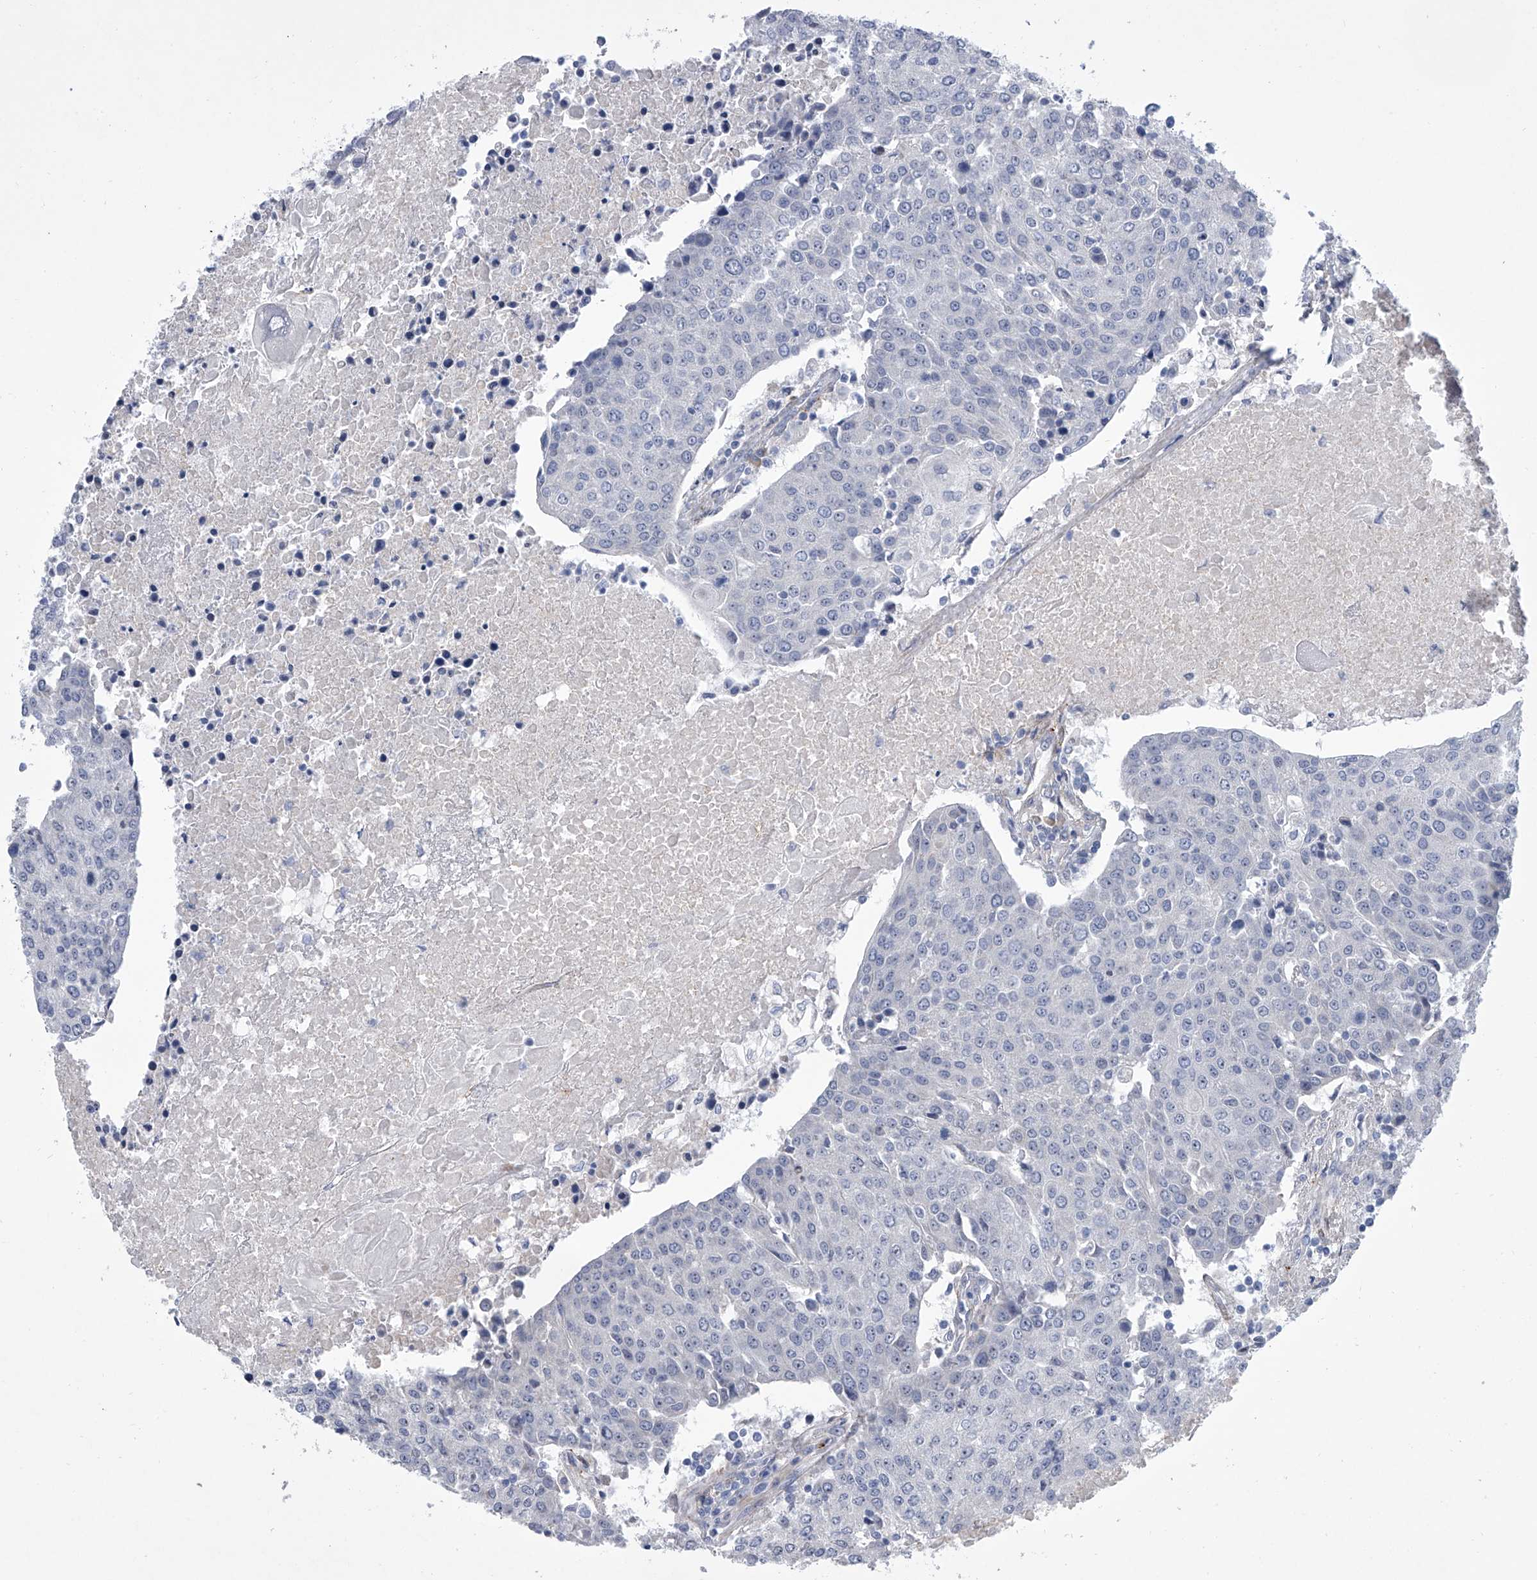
{"staining": {"intensity": "negative", "quantity": "none", "location": "none"}, "tissue": "urothelial cancer", "cell_type": "Tumor cells", "image_type": "cancer", "snomed": [{"axis": "morphology", "description": "Urothelial carcinoma, High grade"}, {"axis": "topography", "description": "Urinary bladder"}], "caption": "The immunohistochemistry (IHC) micrograph has no significant positivity in tumor cells of urothelial cancer tissue.", "gene": "ALG14", "patient": {"sex": "female", "age": 85}}